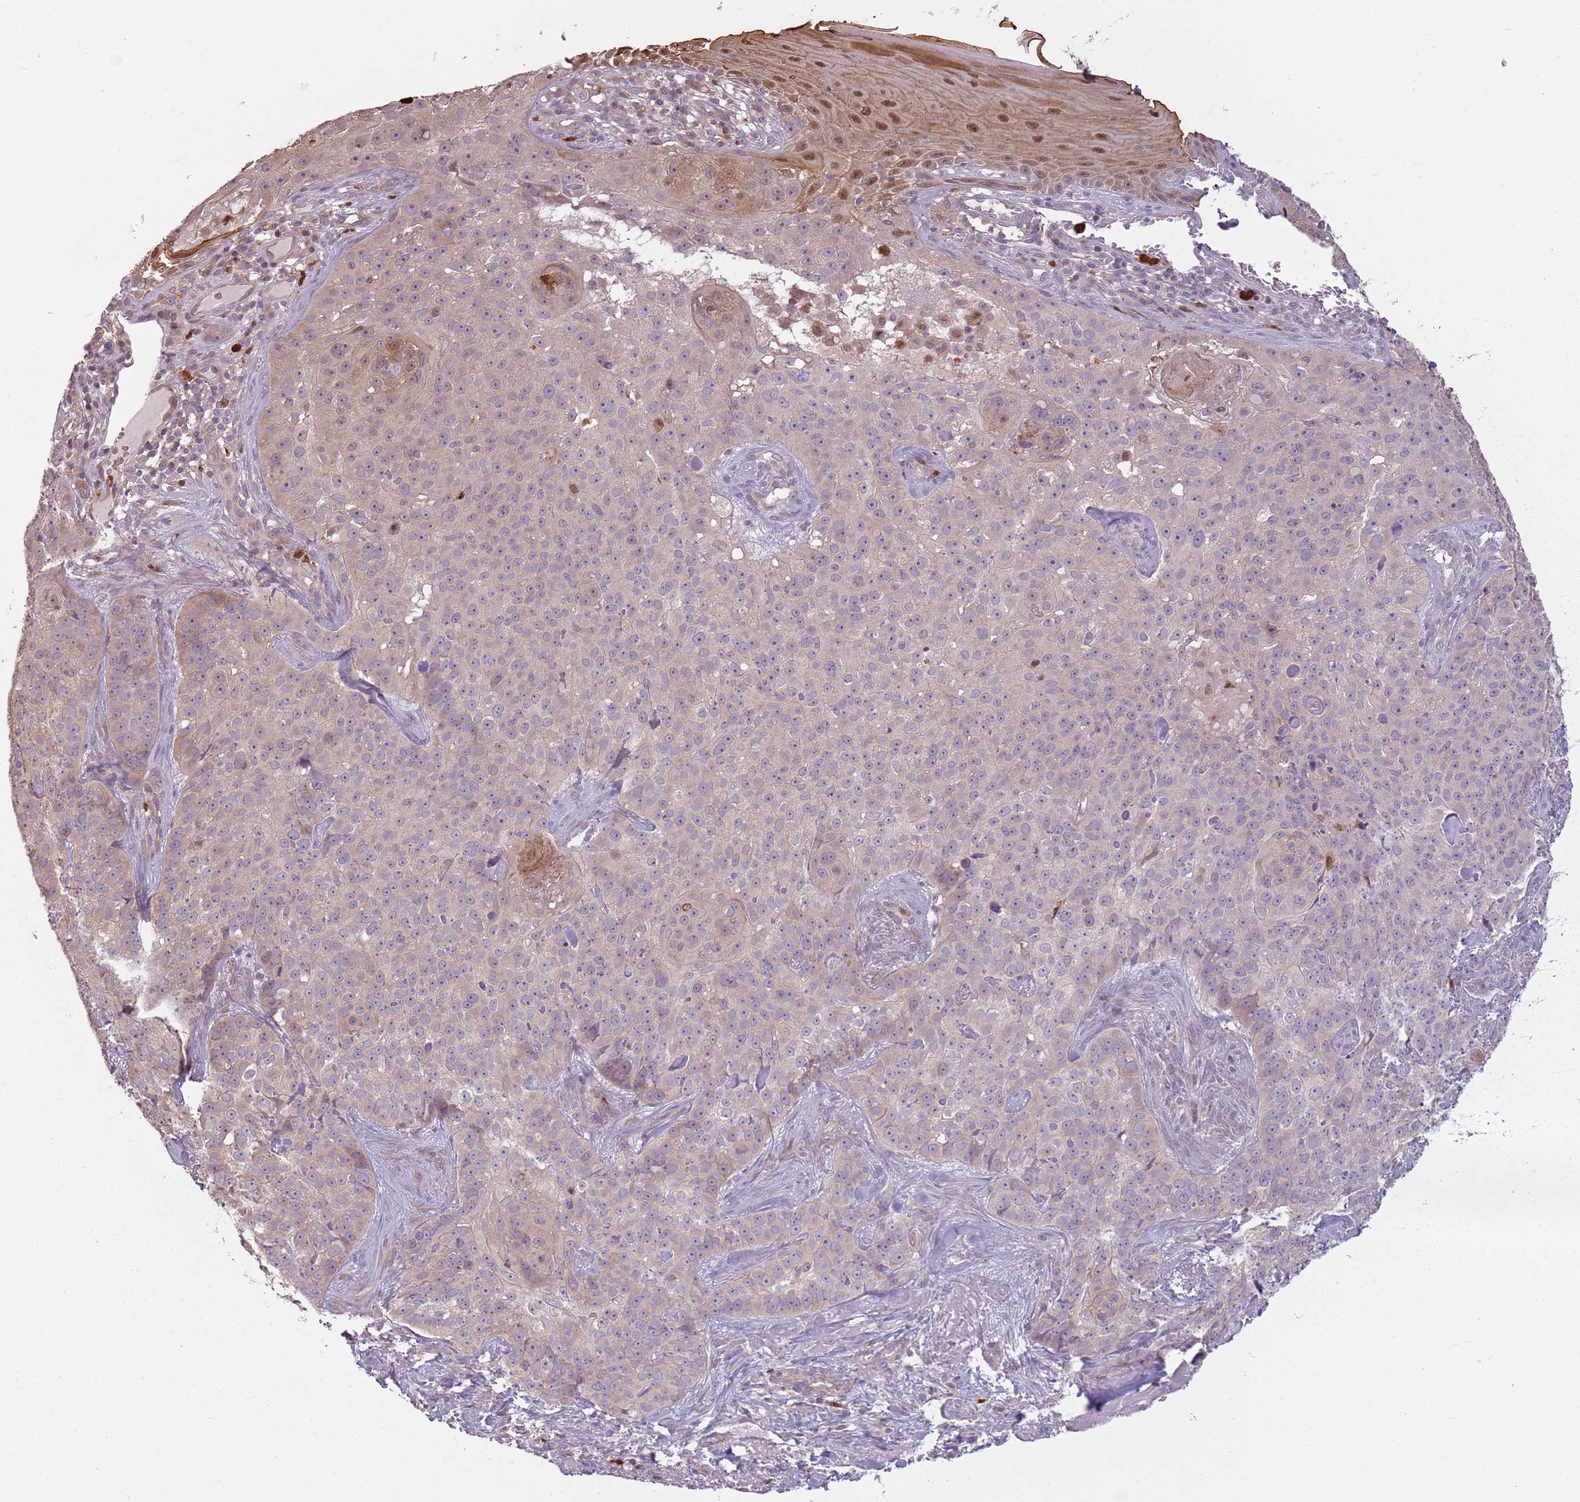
{"staining": {"intensity": "weak", "quantity": "25%-75%", "location": "cytoplasmic/membranous"}, "tissue": "skin cancer", "cell_type": "Tumor cells", "image_type": "cancer", "snomed": [{"axis": "morphology", "description": "Basal cell carcinoma"}, {"axis": "topography", "description": "Skin"}], "caption": "Immunohistochemical staining of skin cancer displays weak cytoplasmic/membranous protein staining in about 25%-75% of tumor cells.", "gene": "SPAG4", "patient": {"sex": "female", "age": 92}}